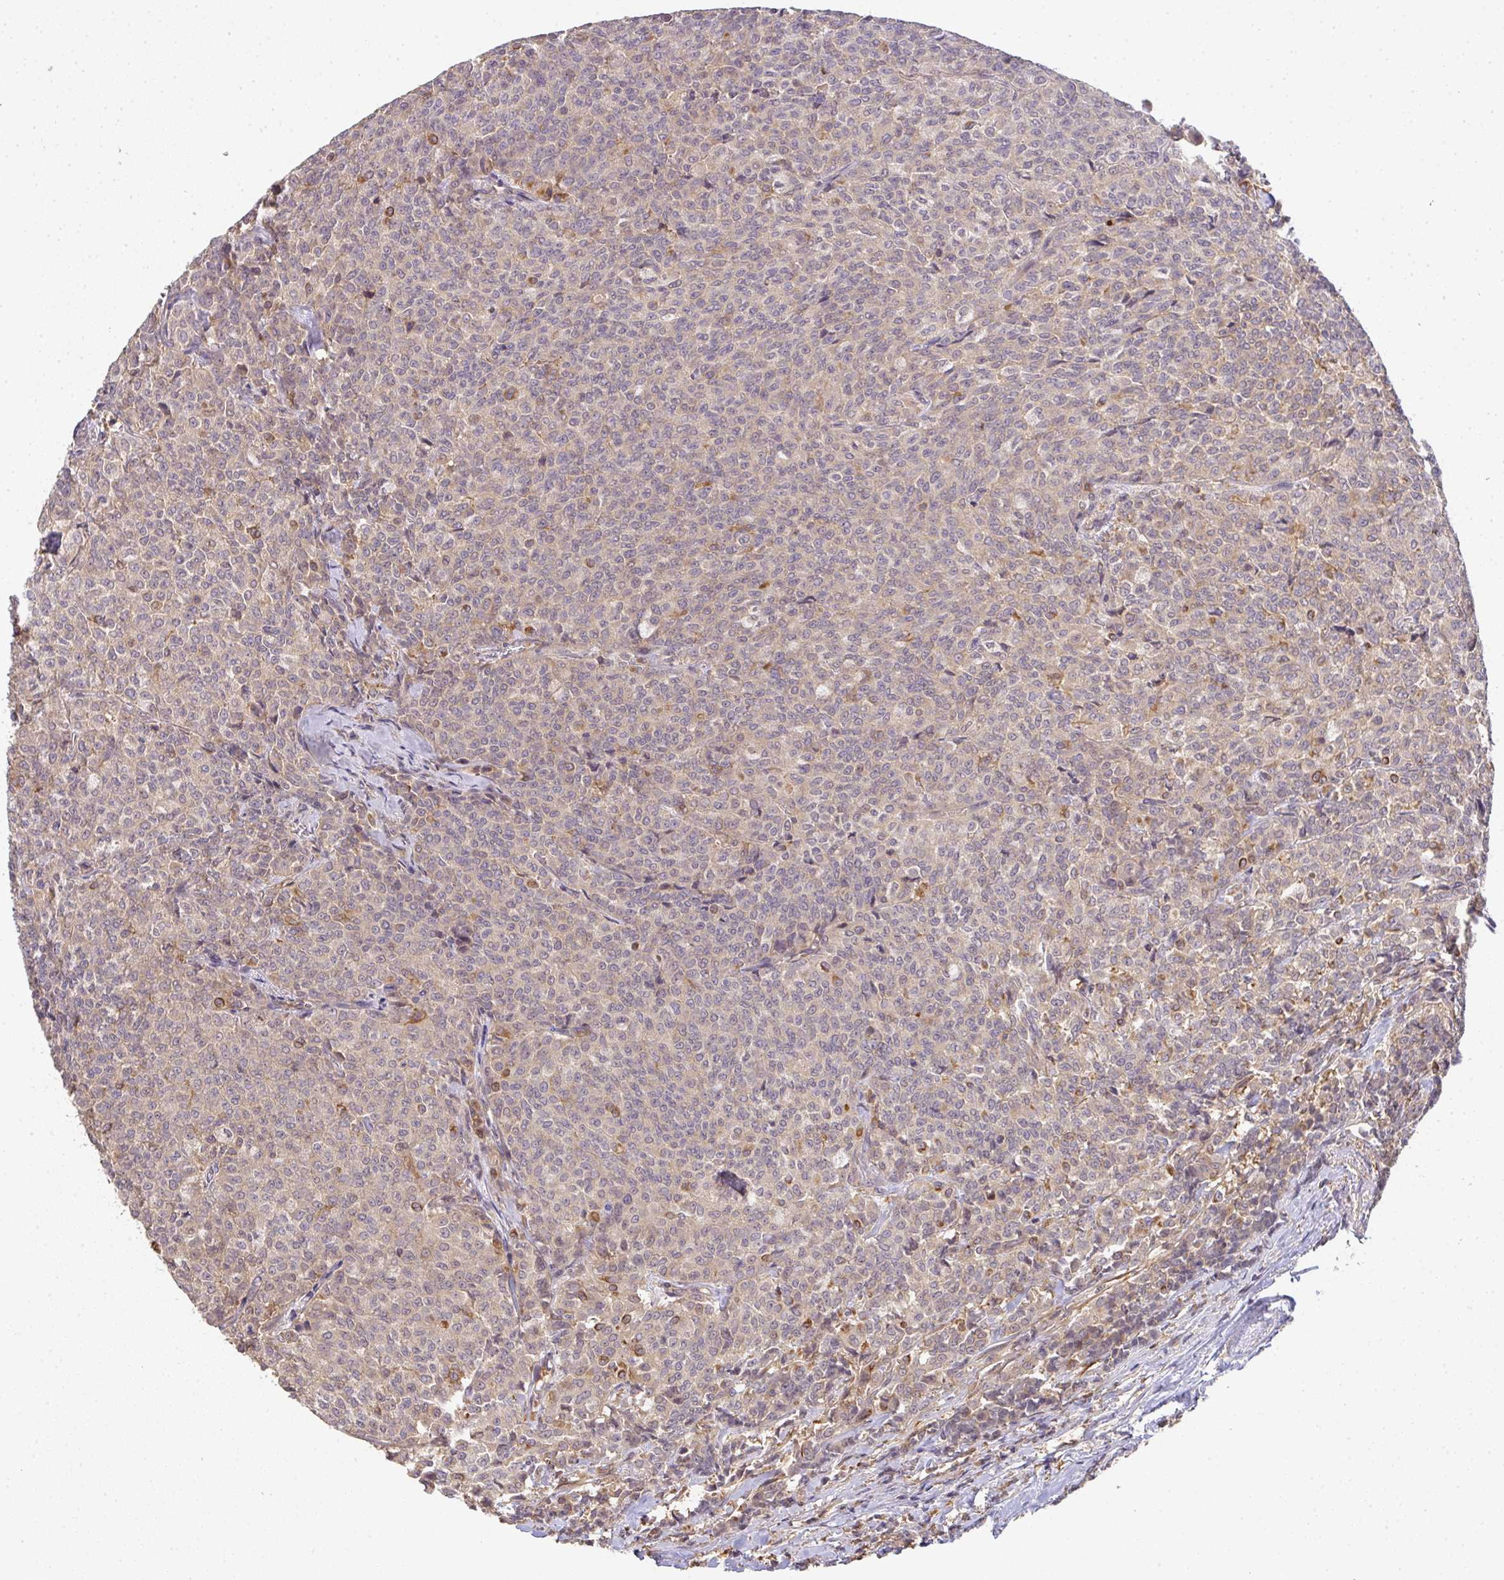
{"staining": {"intensity": "moderate", "quantity": "<25%", "location": "cytoplasmic/membranous"}, "tissue": "breast cancer", "cell_type": "Tumor cells", "image_type": "cancer", "snomed": [{"axis": "morphology", "description": "Duct carcinoma"}, {"axis": "topography", "description": "Breast"}], "caption": "The immunohistochemical stain highlights moderate cytoplasmic/membranous expression in tumor cells of infiltrating ductal carcinoma (breast) tissue. (Brightfield microscopy of DAB IHC at high magnification).", "gene": "EEF1AKMT1", "patient": {"sex": "female", "age": 91}}